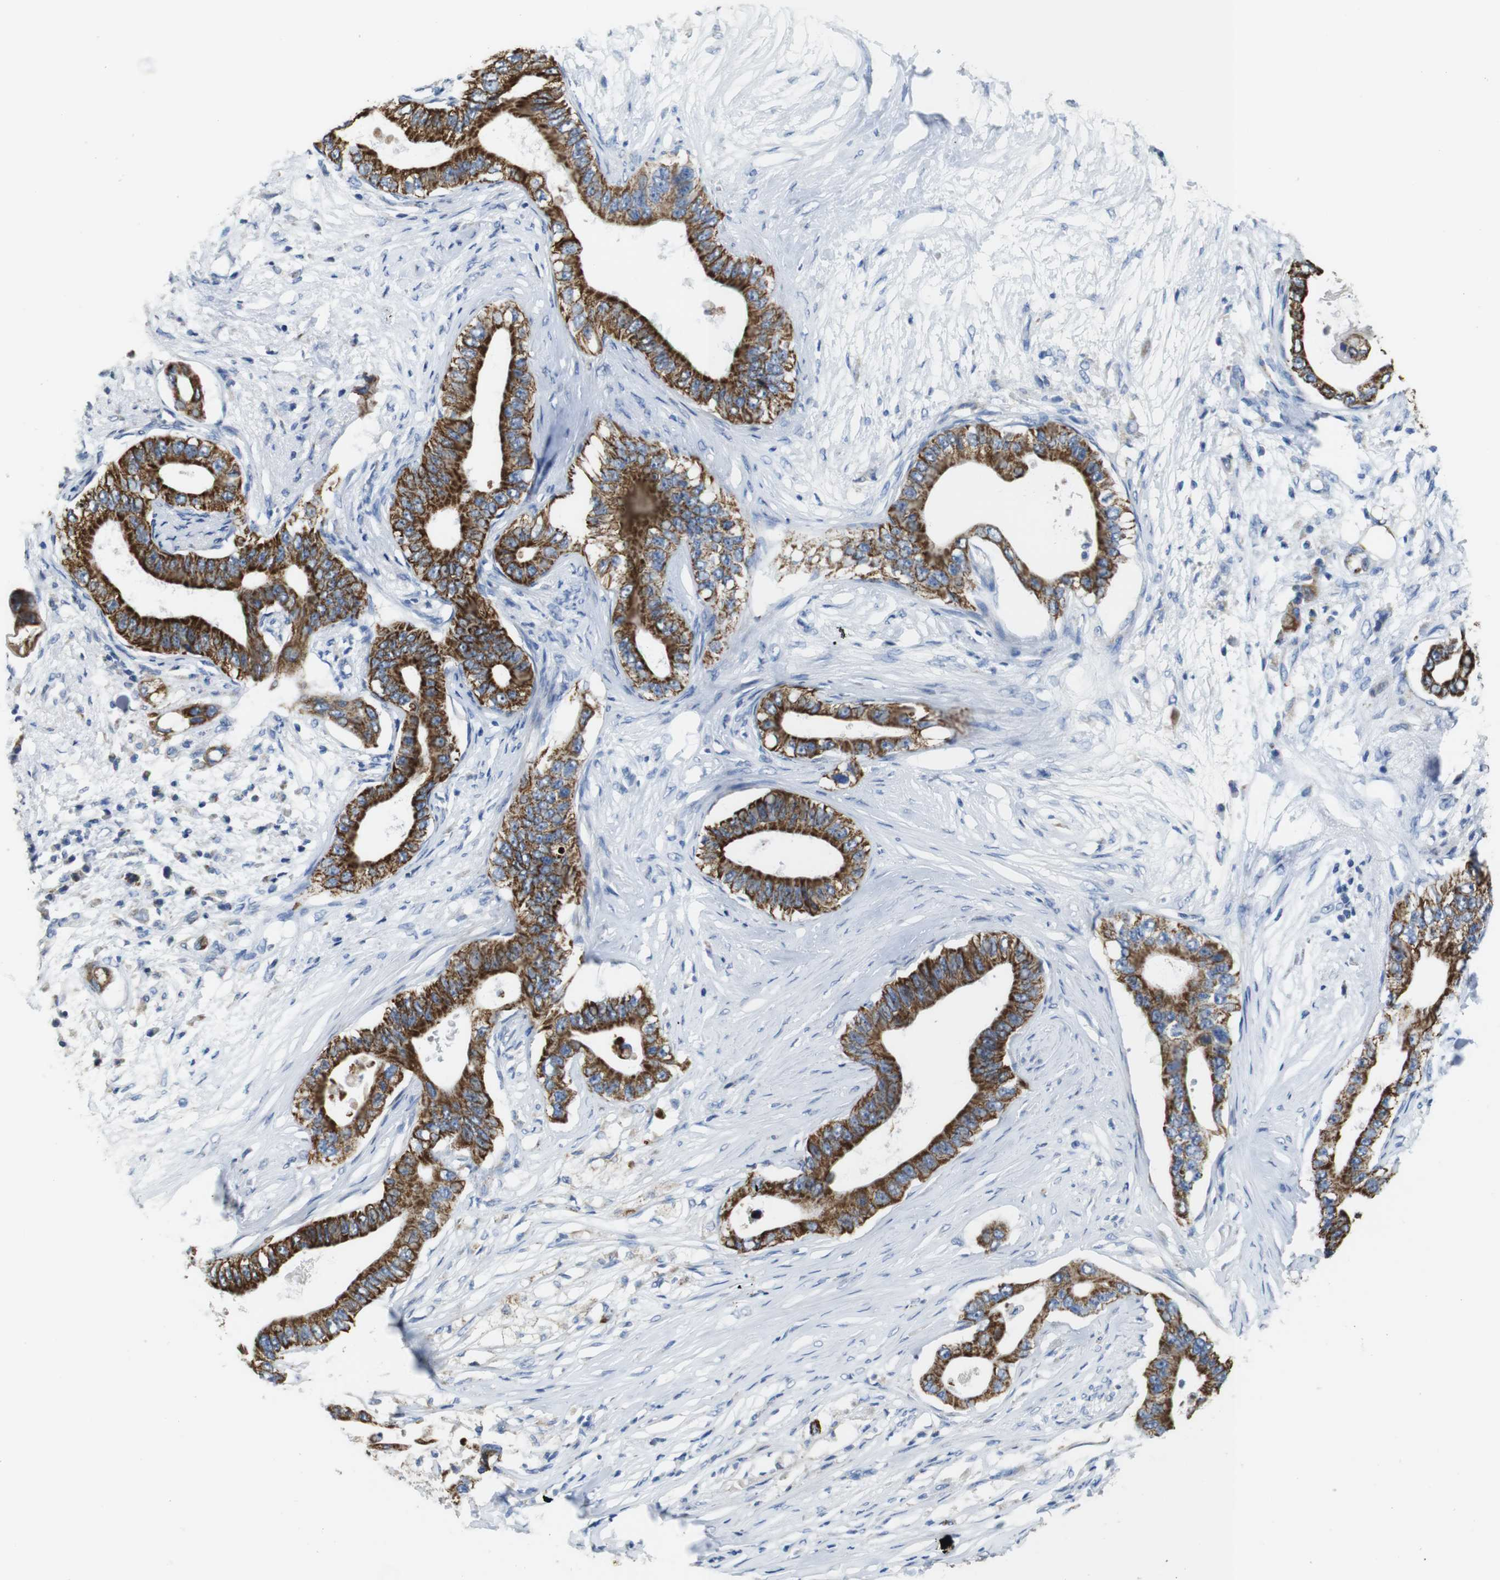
{"staining": {"intensity": "strong", "quantity": ">75%", "location": "cytoplasmic/membranous"}, "tissue": "pancreatic cancer", "cell_type": "Tumor cells", "image_type": "cancer", "snomed": [{"axis": "morphology", "description": "Adenocarcinoma, NOS"}, {"axis": "topography", "description": "Pancreas"}], "caption": "Protein staining displays strong cytoplasmic/membranous positivity in approximately >75% of tumor cells in pancreatic cancer (adenocarcinoma).", "gene": "MAOA", "patient": {"sex": "male", "age": 77}}